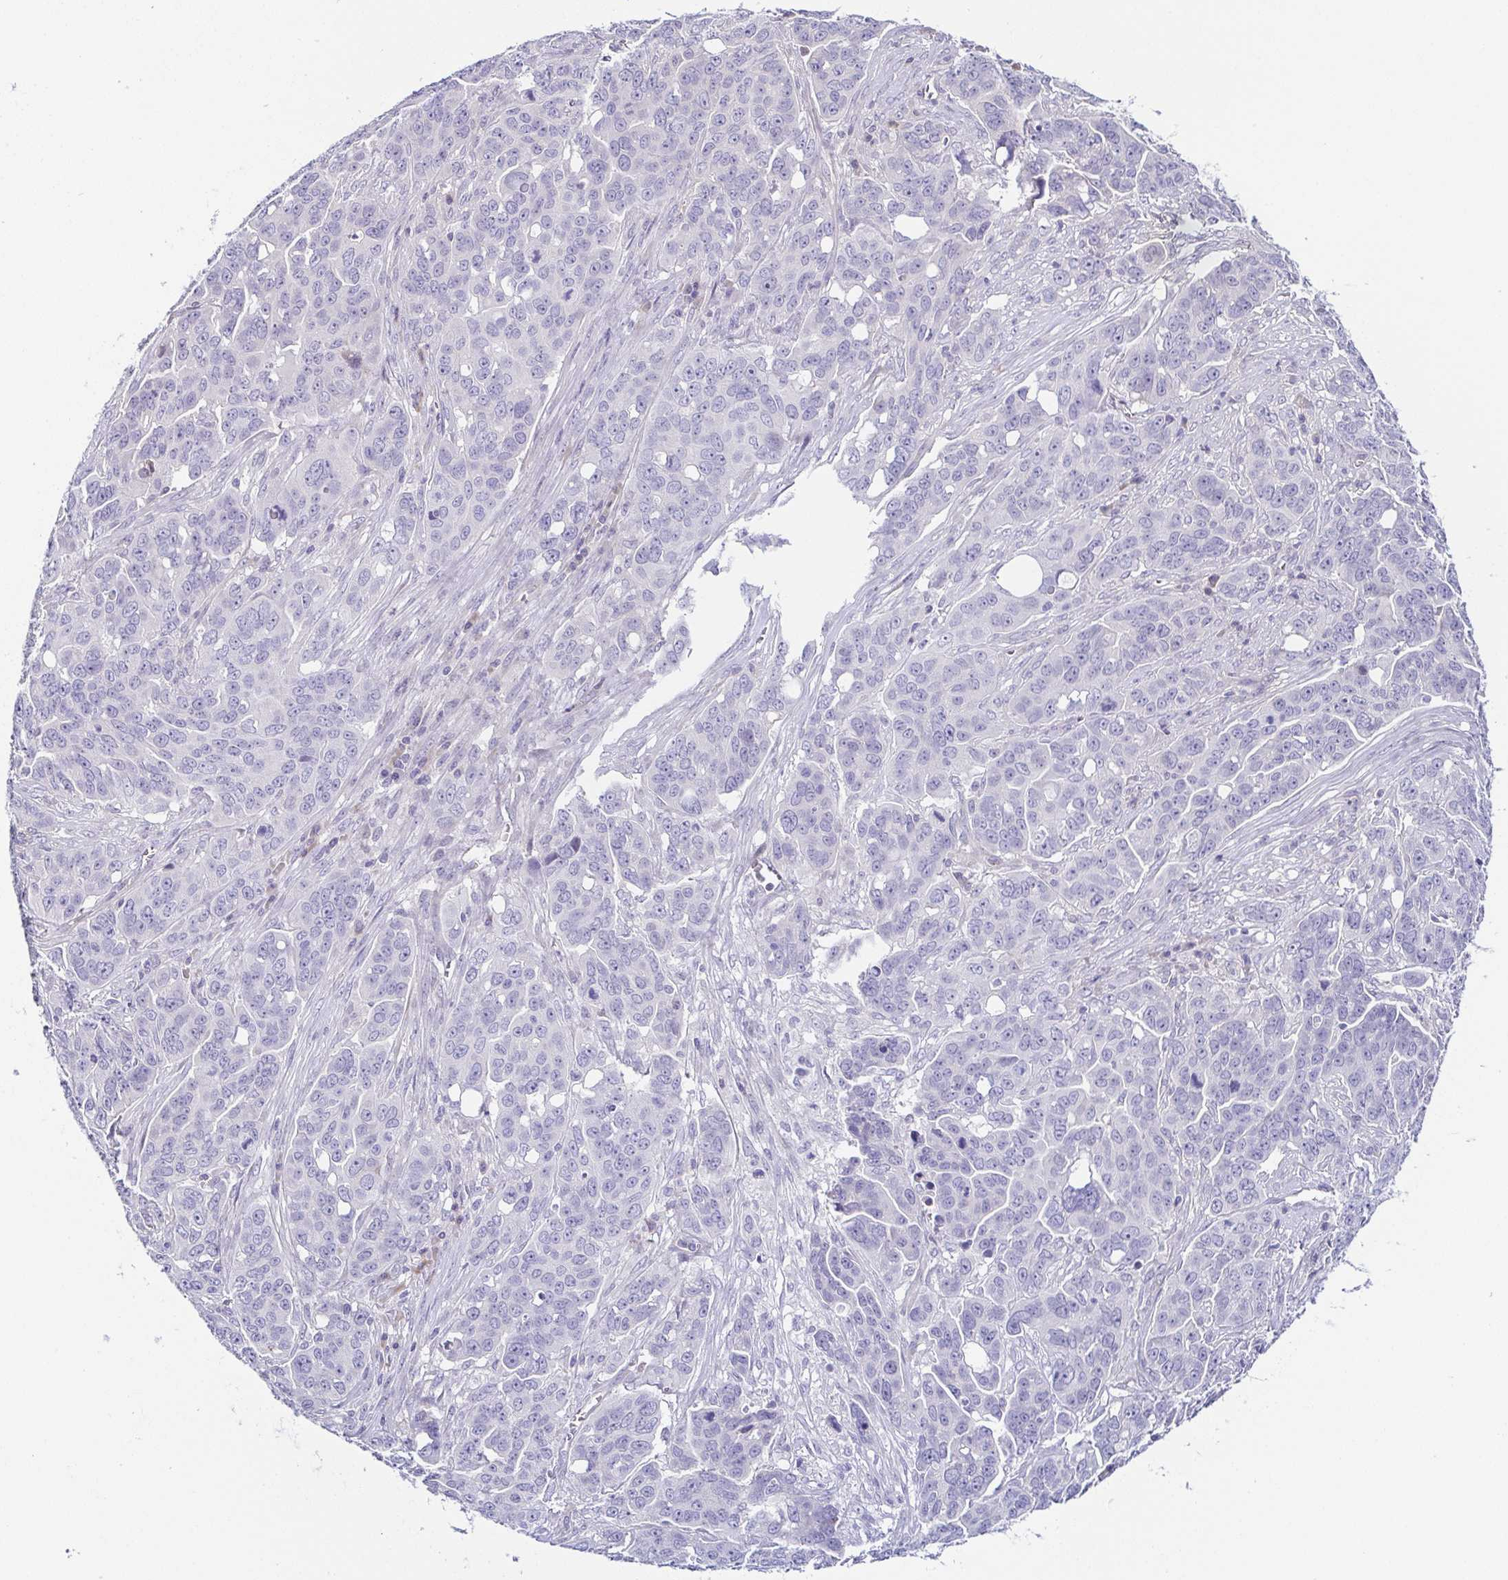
{"staining": {"intensity": "negative", "quantity": "none", "location": "none"}, "tissue": "ovarian cancer", "cell_type": "Tumor cells", "image_type": "cancer", "snomed": [{"axis": "morphology", "description": "Carcinoma, endometroid"}, {"axis": "topography", "description": "Ovary"}], "caption": "There is no significant expression in tumor cells of endometroid carcinoma (ovarian).", "gene": "FAM162B", "patient": {"sex": "female", "age": 78}}